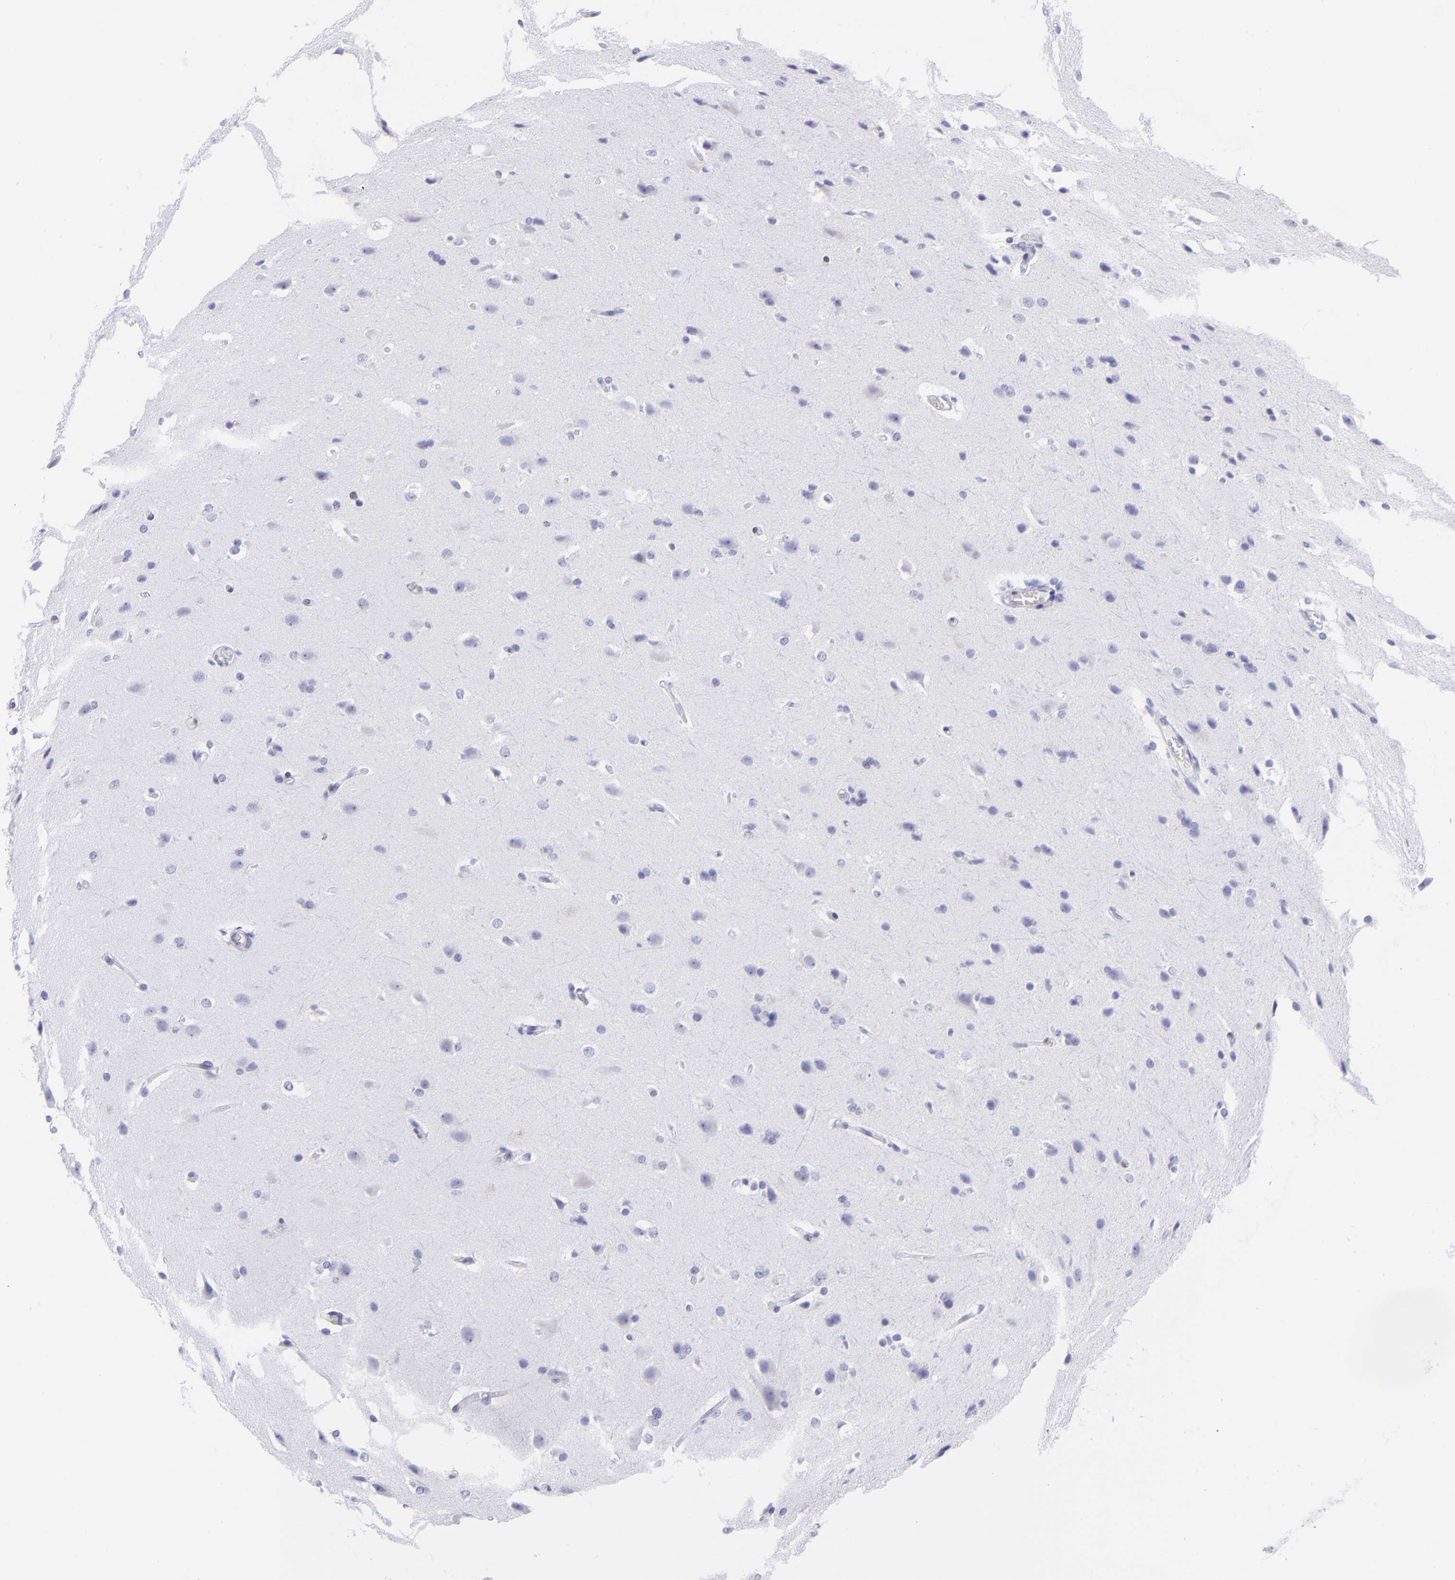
{"staining": {"intensity": "negative", "quantity": "none", "location": "none"}, "tissue": "glioma", "cell_type": "Tumor cells", "image_type": "cancer", "snomed": [{"axis": "morphology", "description": "Glioma, malignant, High grade"}, {"axis": "topography", "description": "Brain"}], "caption": "Histopathology image shows no significant protein staining in tumor cells of glioma.", "gene": "ETS1", "patient": {"sex": "male", "age": 68}}